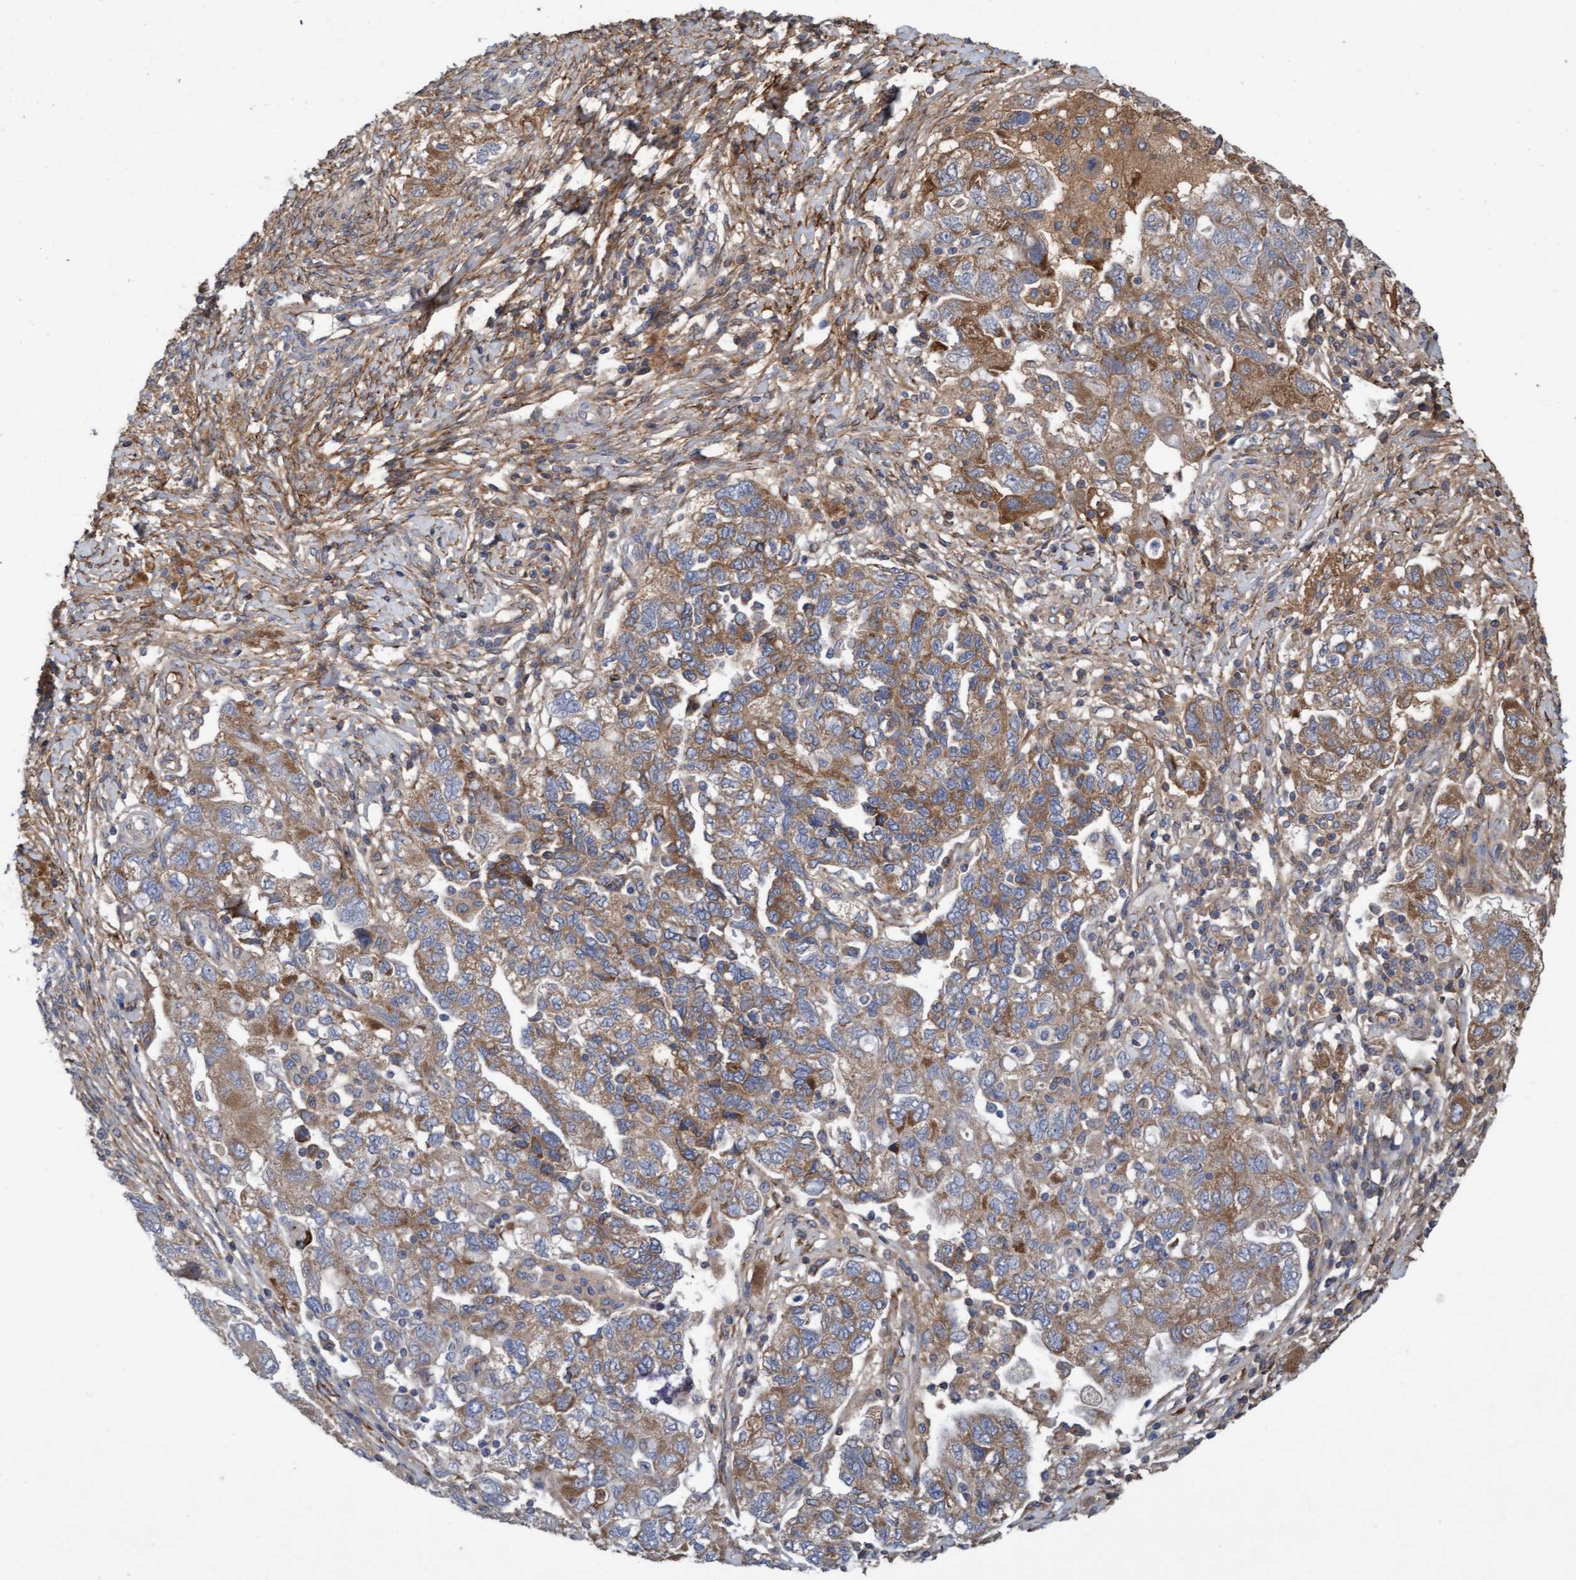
{"staining": {"intensity": "moderate", "quantity": ">75%", "location": "cytoplasmic/membranous"}, "tissue": "ovarian cancer", "cell_type": "Tumor cells", "image_type": "cancer", "snomed": [{"axis": "morphology", "description": "Carcinoma, NOS"}, {"axis": "morphology", "description": "Cystadenocarcinoma, serous, NOS"}, {"axis": "topography", "description": "Ovary"}], "caption": "Human carcinoma (ovarian) stained with a protein marker reveals moderate staining in tumor cells.", "gene": "DDHD2", "patient": {"sex": "female", "age": 69}}